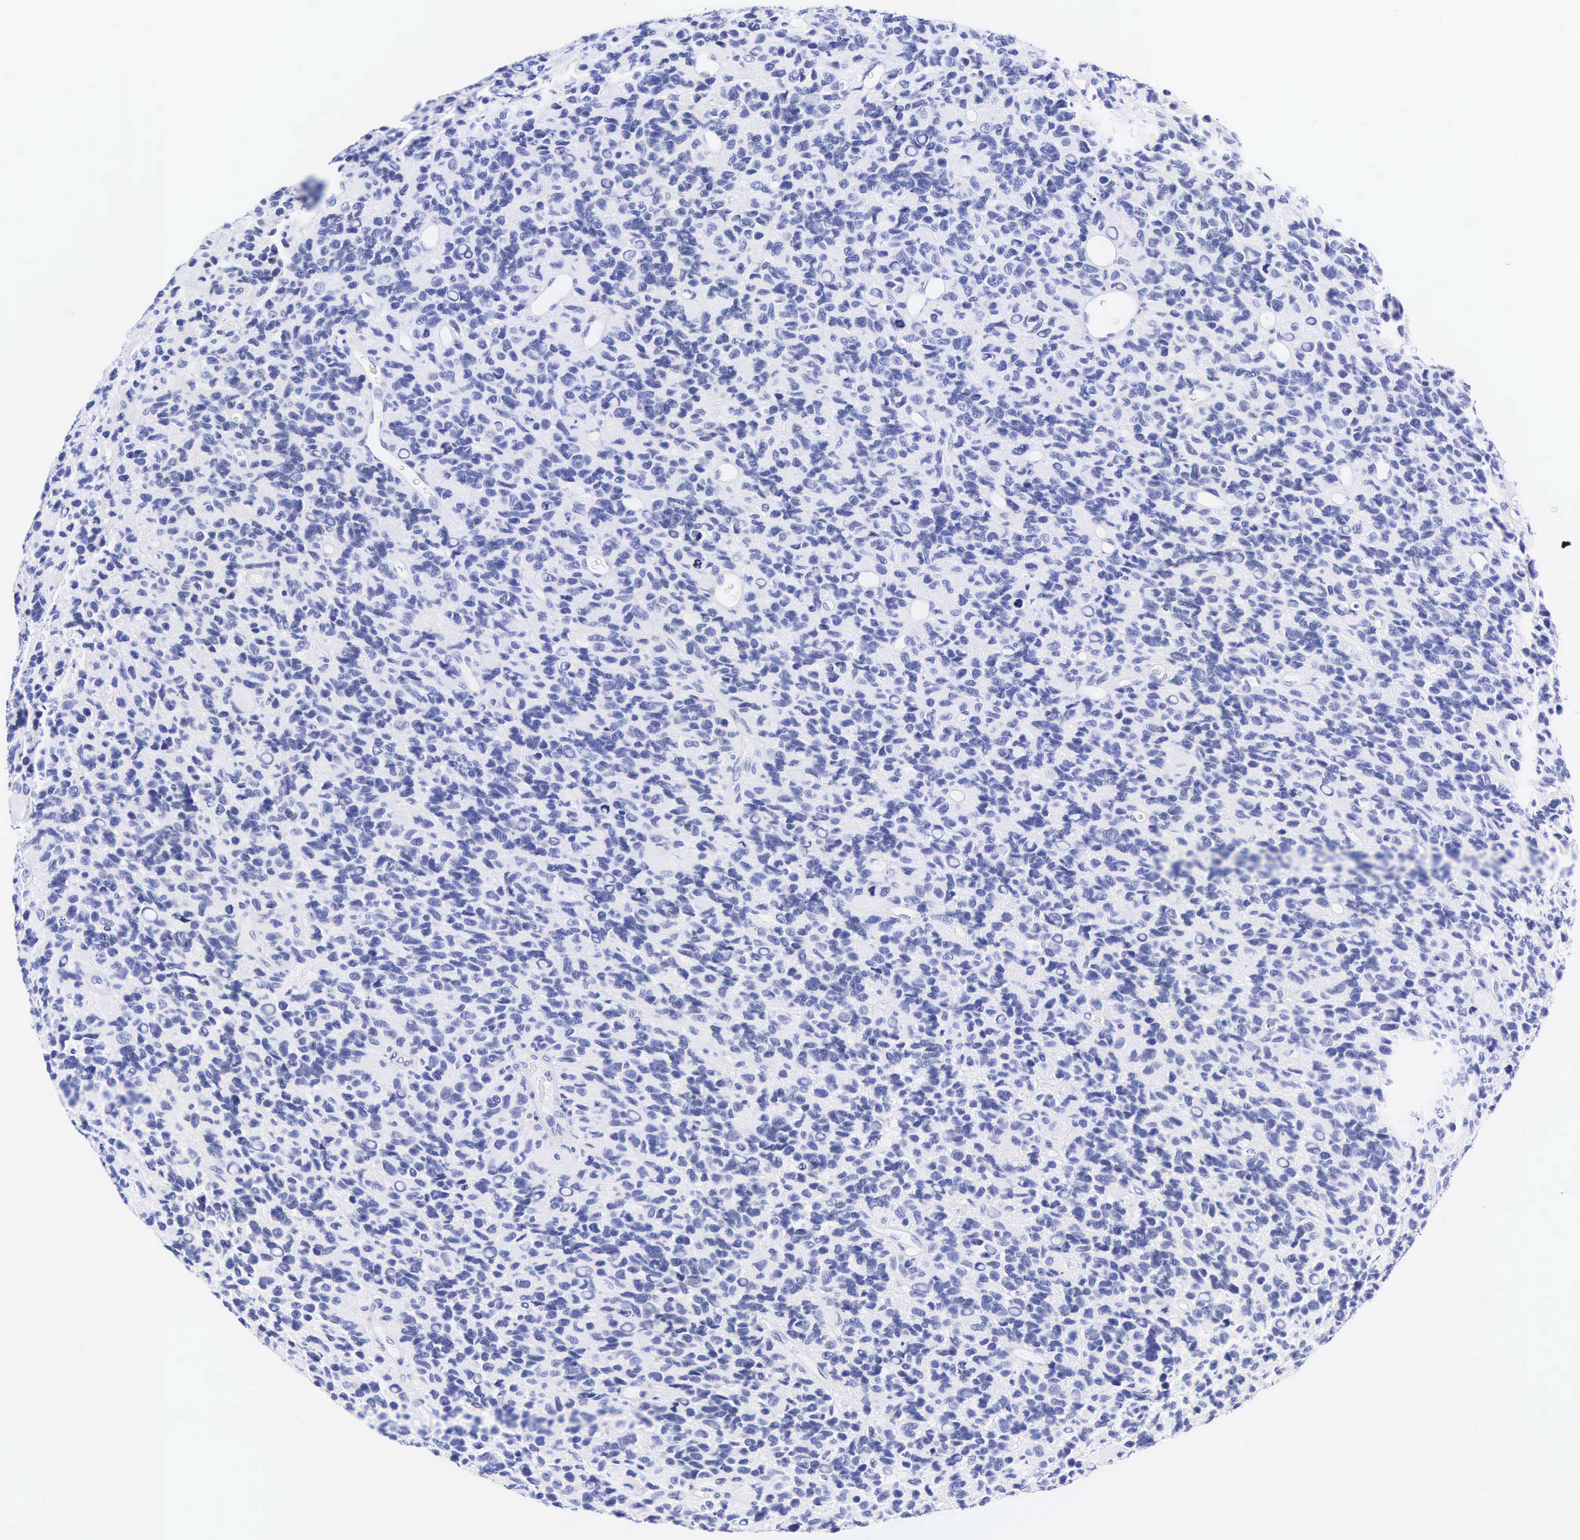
{"staining": {"intensity": "negative", "quantity": "none", "location": "none"}, "tissue": "glioma", "cell_type": "Tumor cells", "image_type": "cancer", "snomed": [{"axis": "morphology", "description": "Glioma, malignant, High grade"}, {"axis": "topography", "description": "Brain"}], "caption": "DAB (3,3'-diaminobenzidine) immunohistochemical staining of human high-grade glioma (malignant) reveals no significant expression in tumor cells. The staining is performed using DAB (3,3'-diaminobenzidine) brown chromogen with nuclei counter-stained in using hematoxylin.", "gene": "CALD1", "patient": {"sex": "male", "age": 77}}